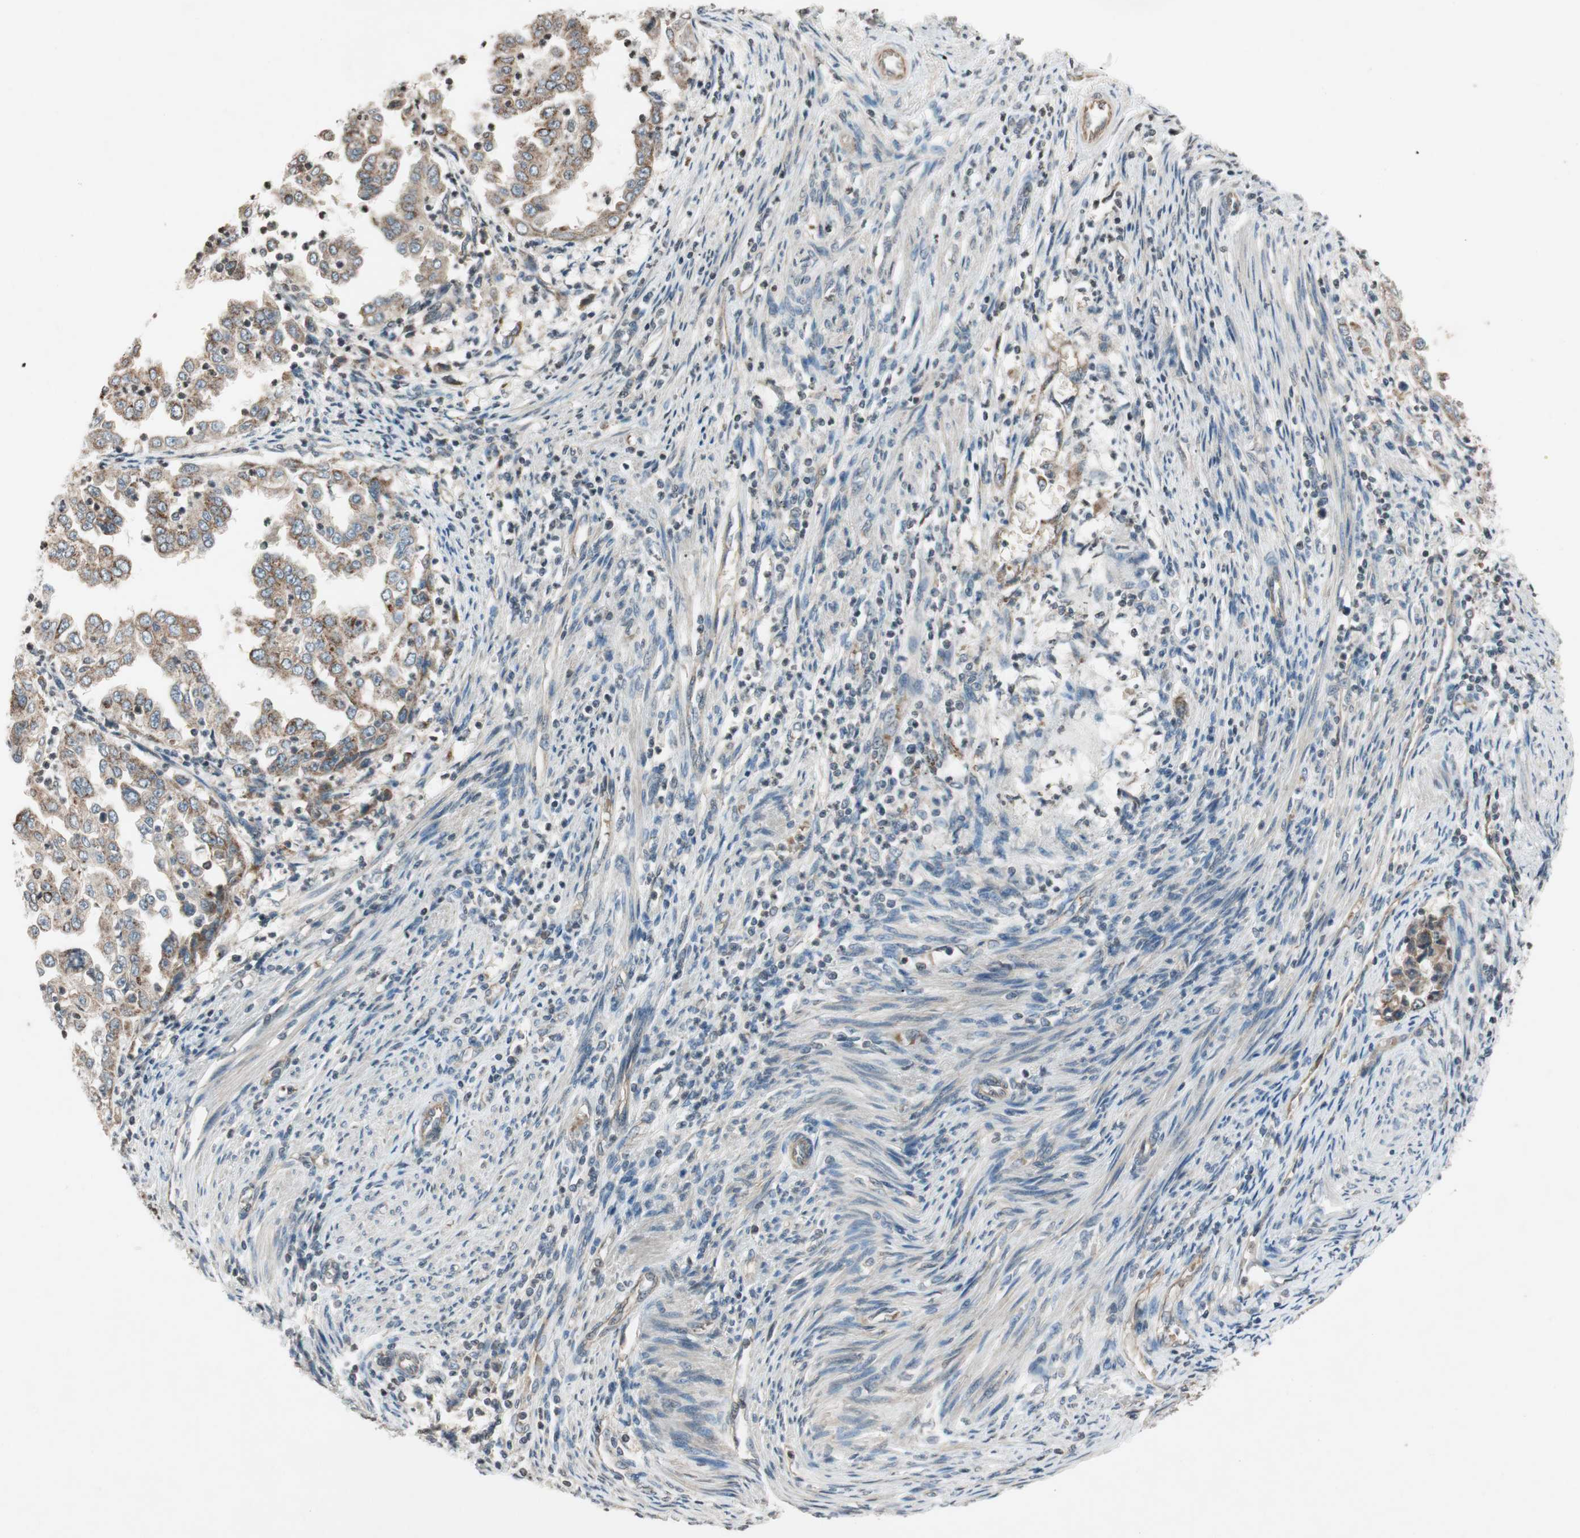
{"staining": {"intensity": "moderate", "quantity": ">75%", "location": "cytoplasmic/membranous"}, "tissue": "endometrial cancer", "cell_type": "Tumor cells", "image_type": "cancer", "snomed": [{"axis": "morphology", "description": "Adenocarcinoma, NOS"}, {"axis": "topography", "description": "Endometrium"}], "caption": "A photomicrograph showing moderate cytoplasmic/membranous positivity in about >75% of tumor cells in endometrial adenocarcinoma, as visualized by brown immunohistochemical staining.", "gene": "GCLM", "patient": {"sex": "female", "age": 85}}